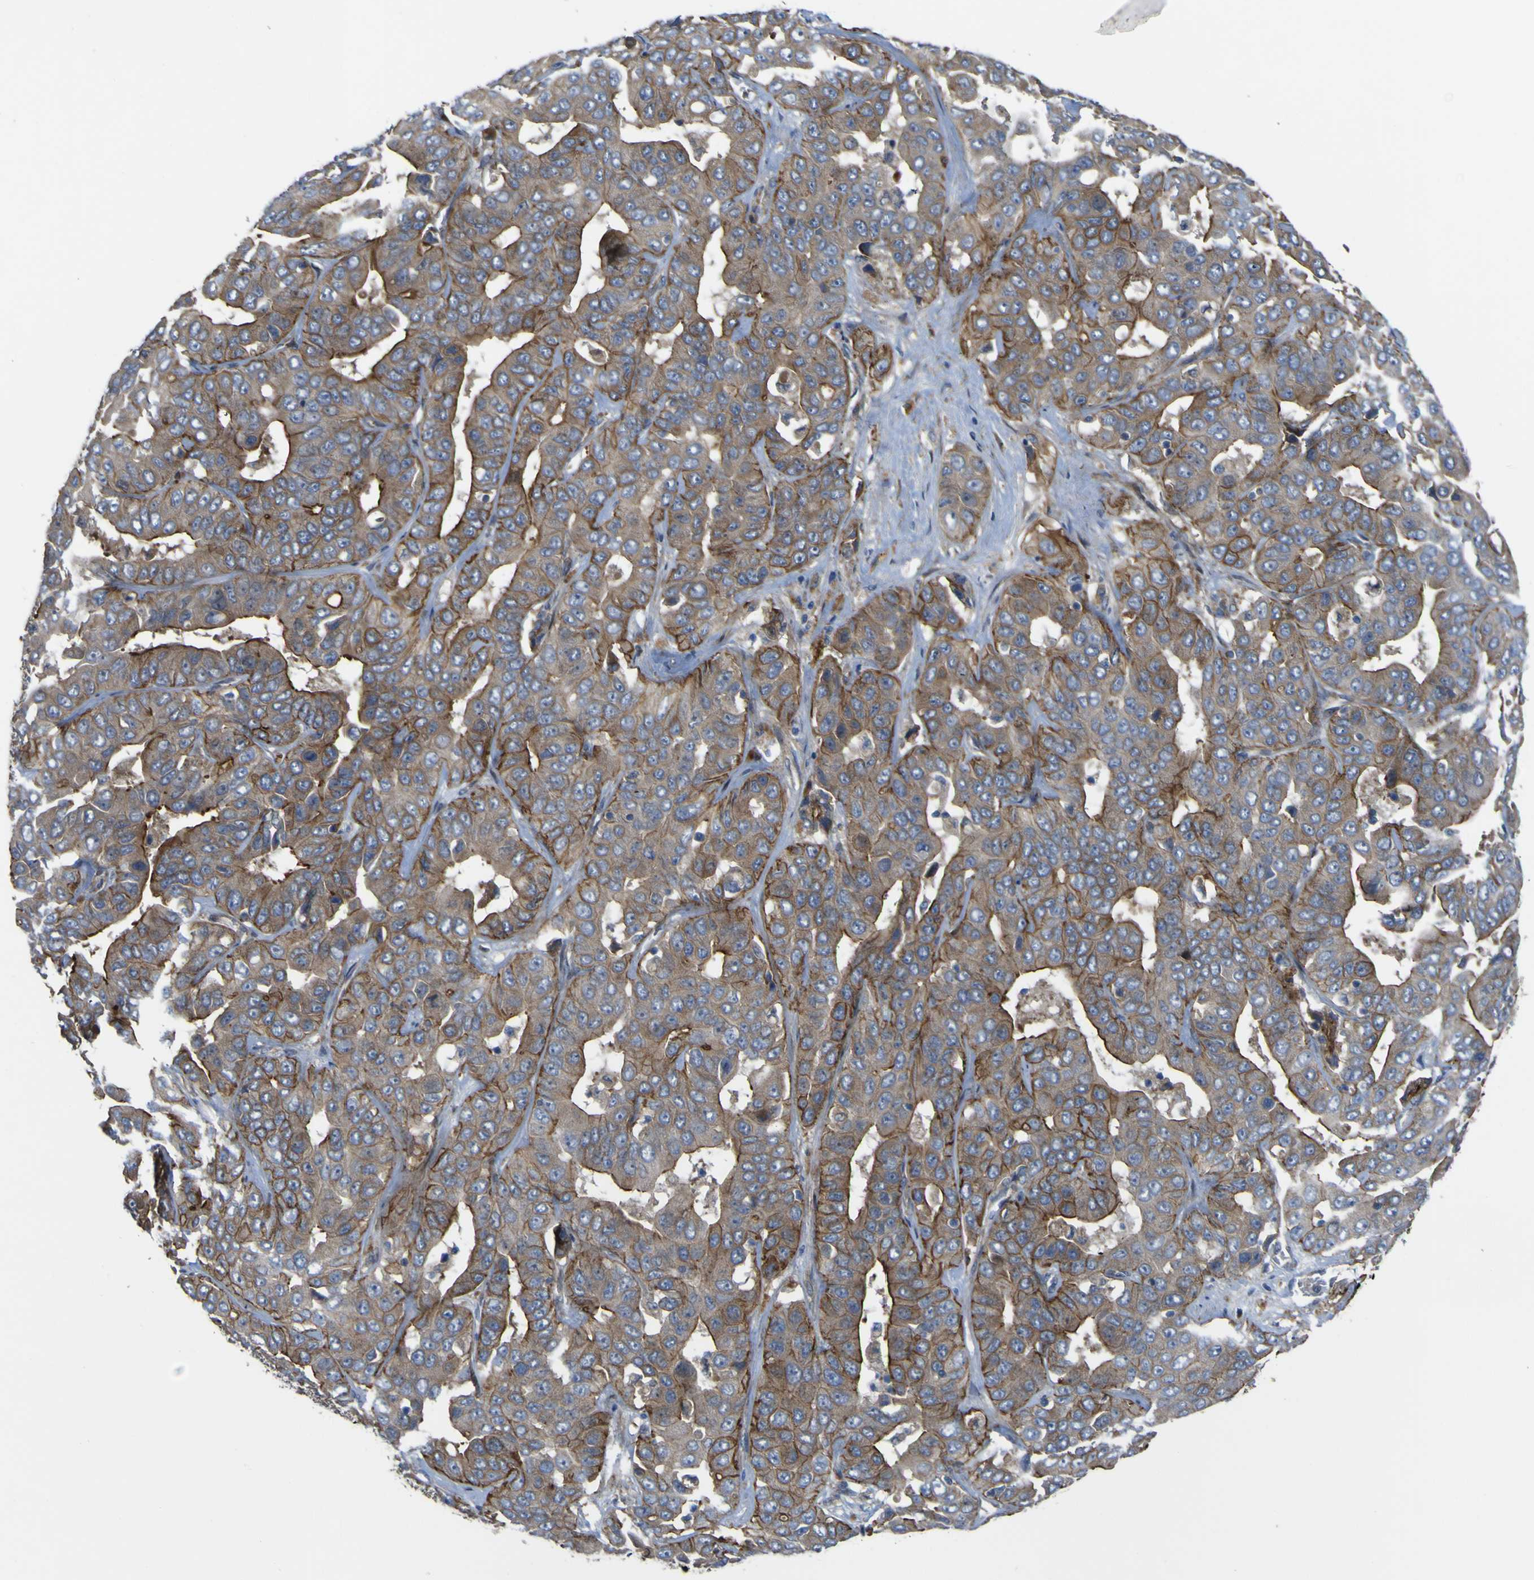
{"staining": {"intensity": "moderate", "quantity": ">75%", "location": "cytoplasmic/membranous"}, "tissue": "liver cancer", "cell_type": "Tumor cells", "image_type": "cancer", "snomed": [{"axis": "morphology", "description": "Cholangiocarcinoma"}, {"axis": "topography", "description": "Liver"}], "caption": "An image showing moderate cytoplasmic/membranous staining in approximately >75% of tumor cells in liver cancer, as visualized by brown immunohistochemical staining.", "gene": "FBXO30", "patient": {"sex": "female", "age": 52}}